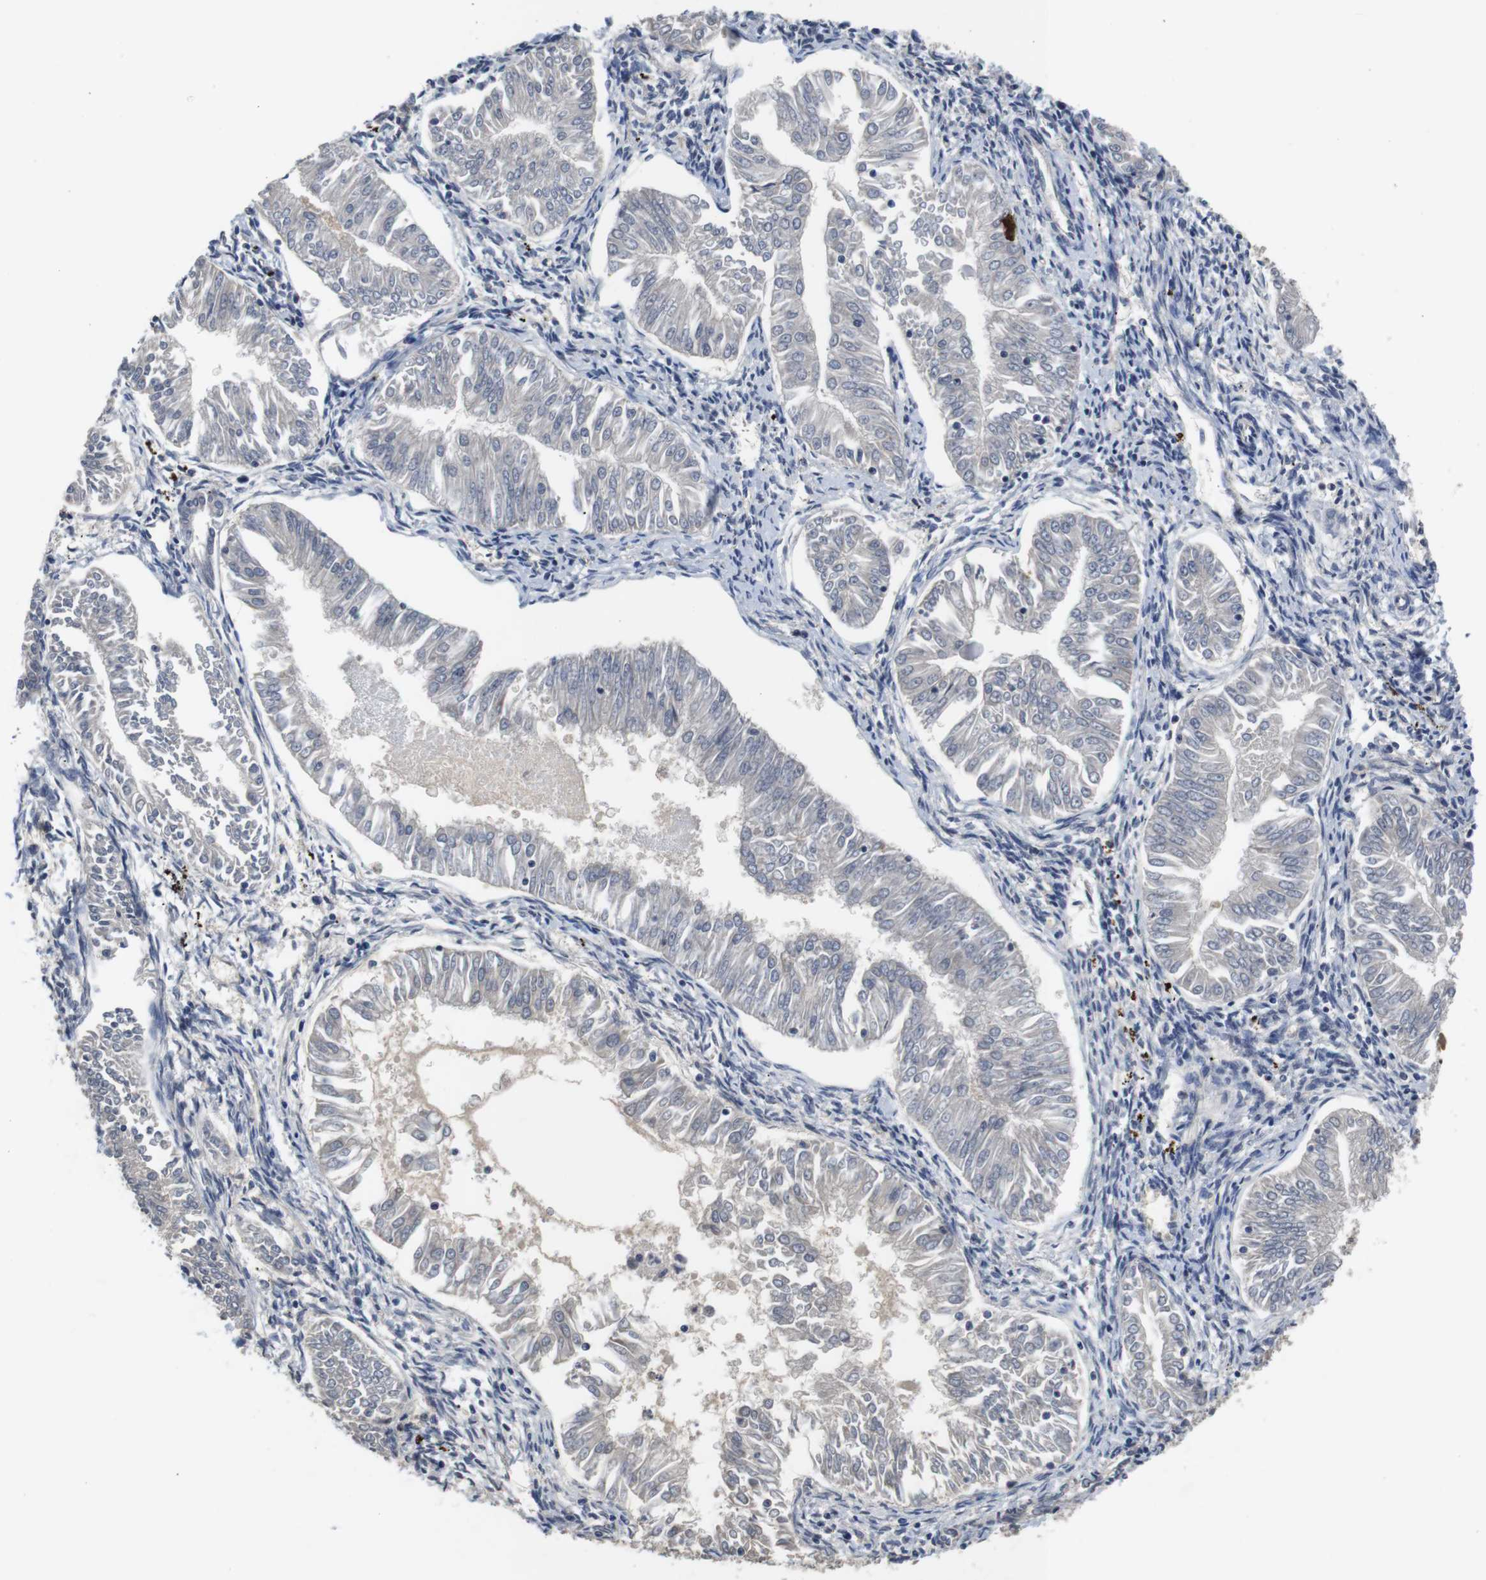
{"staining": {"intensity": "negative", "quantity": "none", "location": "none"}, "tissue": "endometrial cancer", "cell_type": "Tumor cells", "image_type": "cancer", "snomed": [{"axis": "morphology", "description": "Adenocarcinoma, NOS"}, {"axis": "topography", "description": "Endometrium"}], "caption": "Tumor cells show no significant protein expression in endometrial cancer (adenocarcinoma).", "gene": "FADD", "patient": {"sex": "female", "age": 53}}